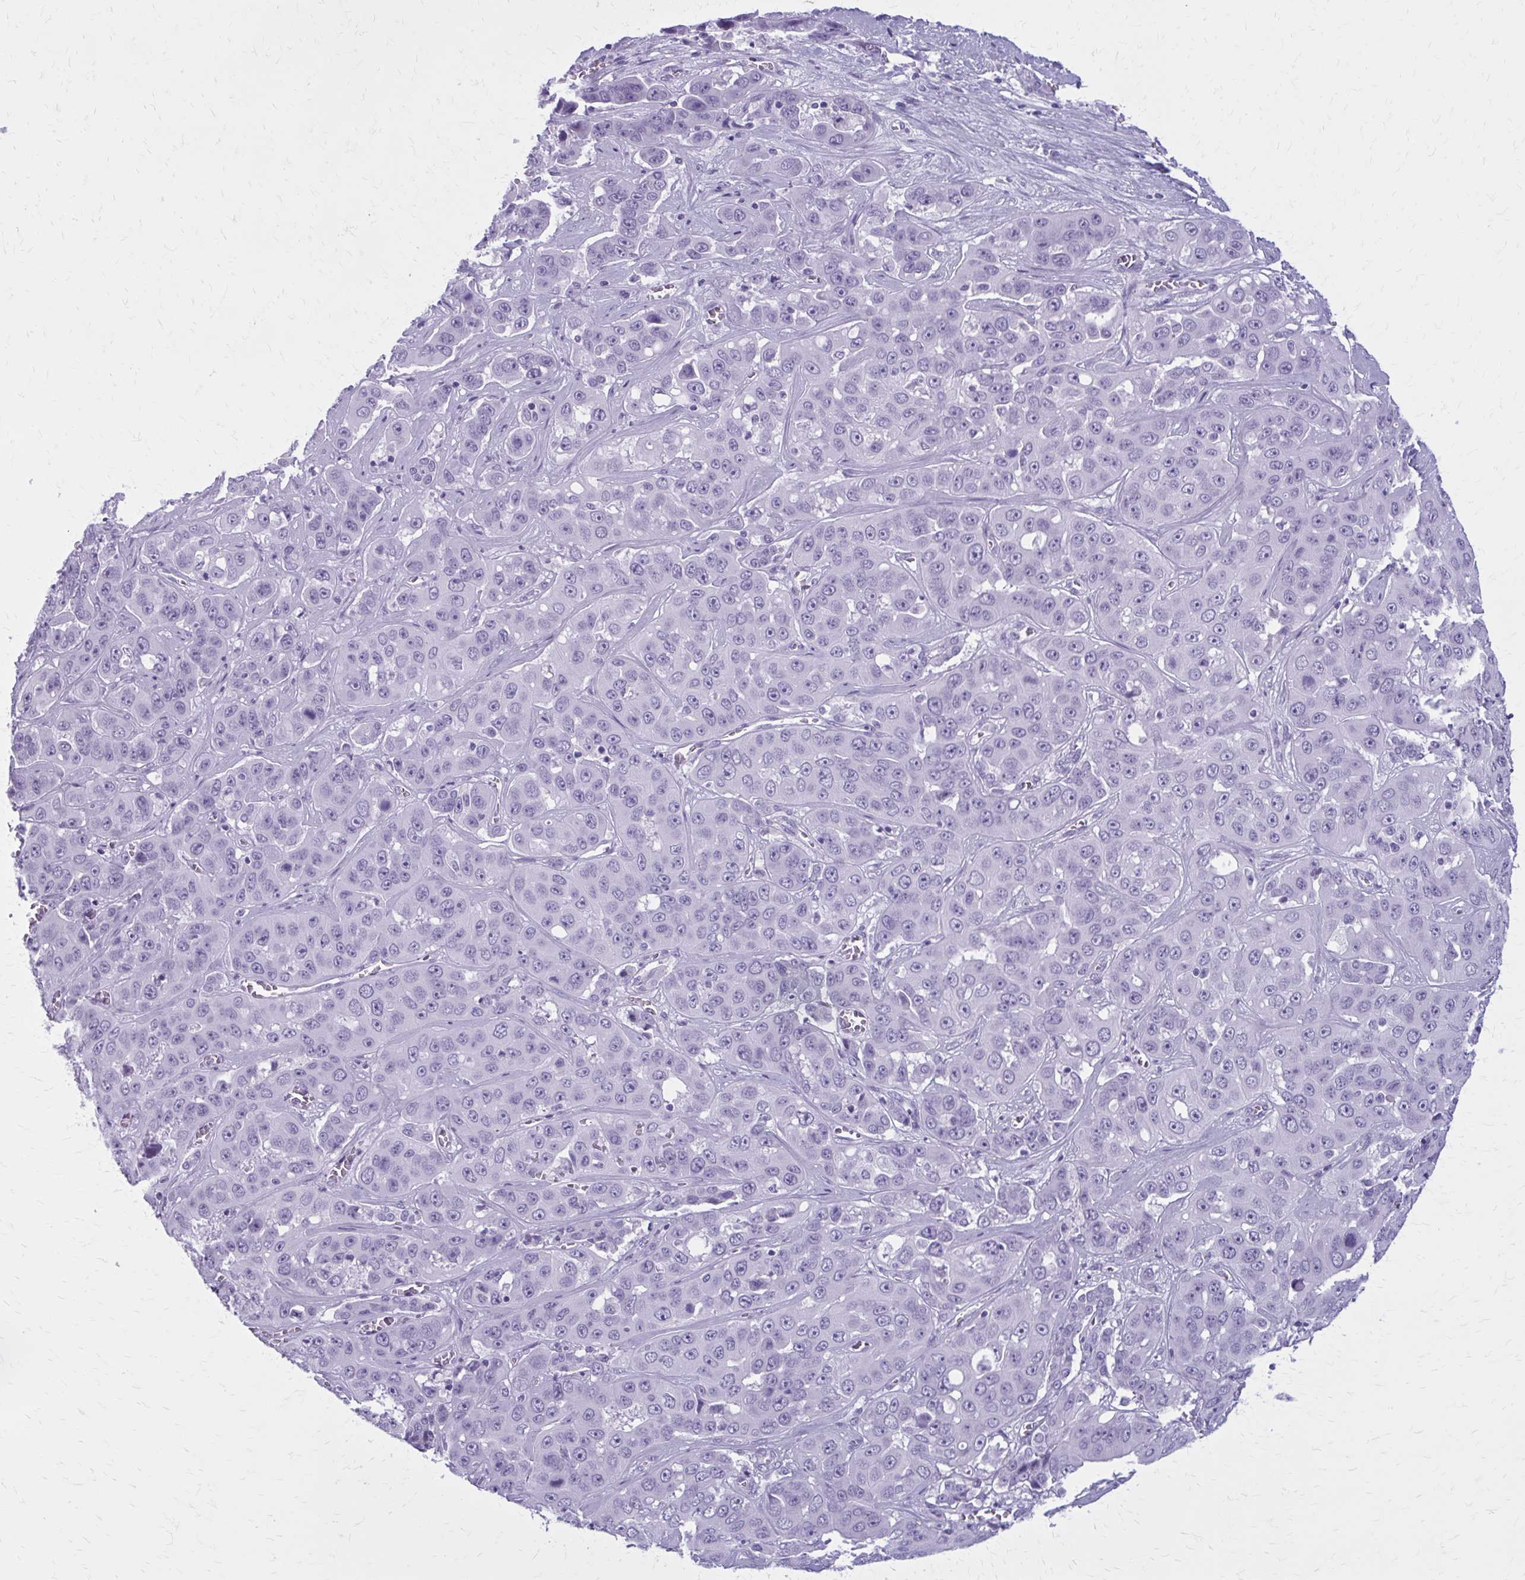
{"staining": {"intensity": "negative", "quantity": "none", "location": "none"}, "tissue": "liver cancer", "cell_type": "Tumor cells", "image_type": "cancer", "snomed": [{"axis": "morphology", "description": "Cholangiocarcinoma"}, {"axis": "topography", "description": "Liver"}], "caption": "Tumor cells show no significant protein expression in liver cancer (cholangiocarcinoma). (Stains: DAB immunohistochemistry with hematoxylin counter stain, Microscopy: brightfield microscopy at high magnification).", "gene": "ZDHHC7", "patient": {"sex": "female", "age": 52}}